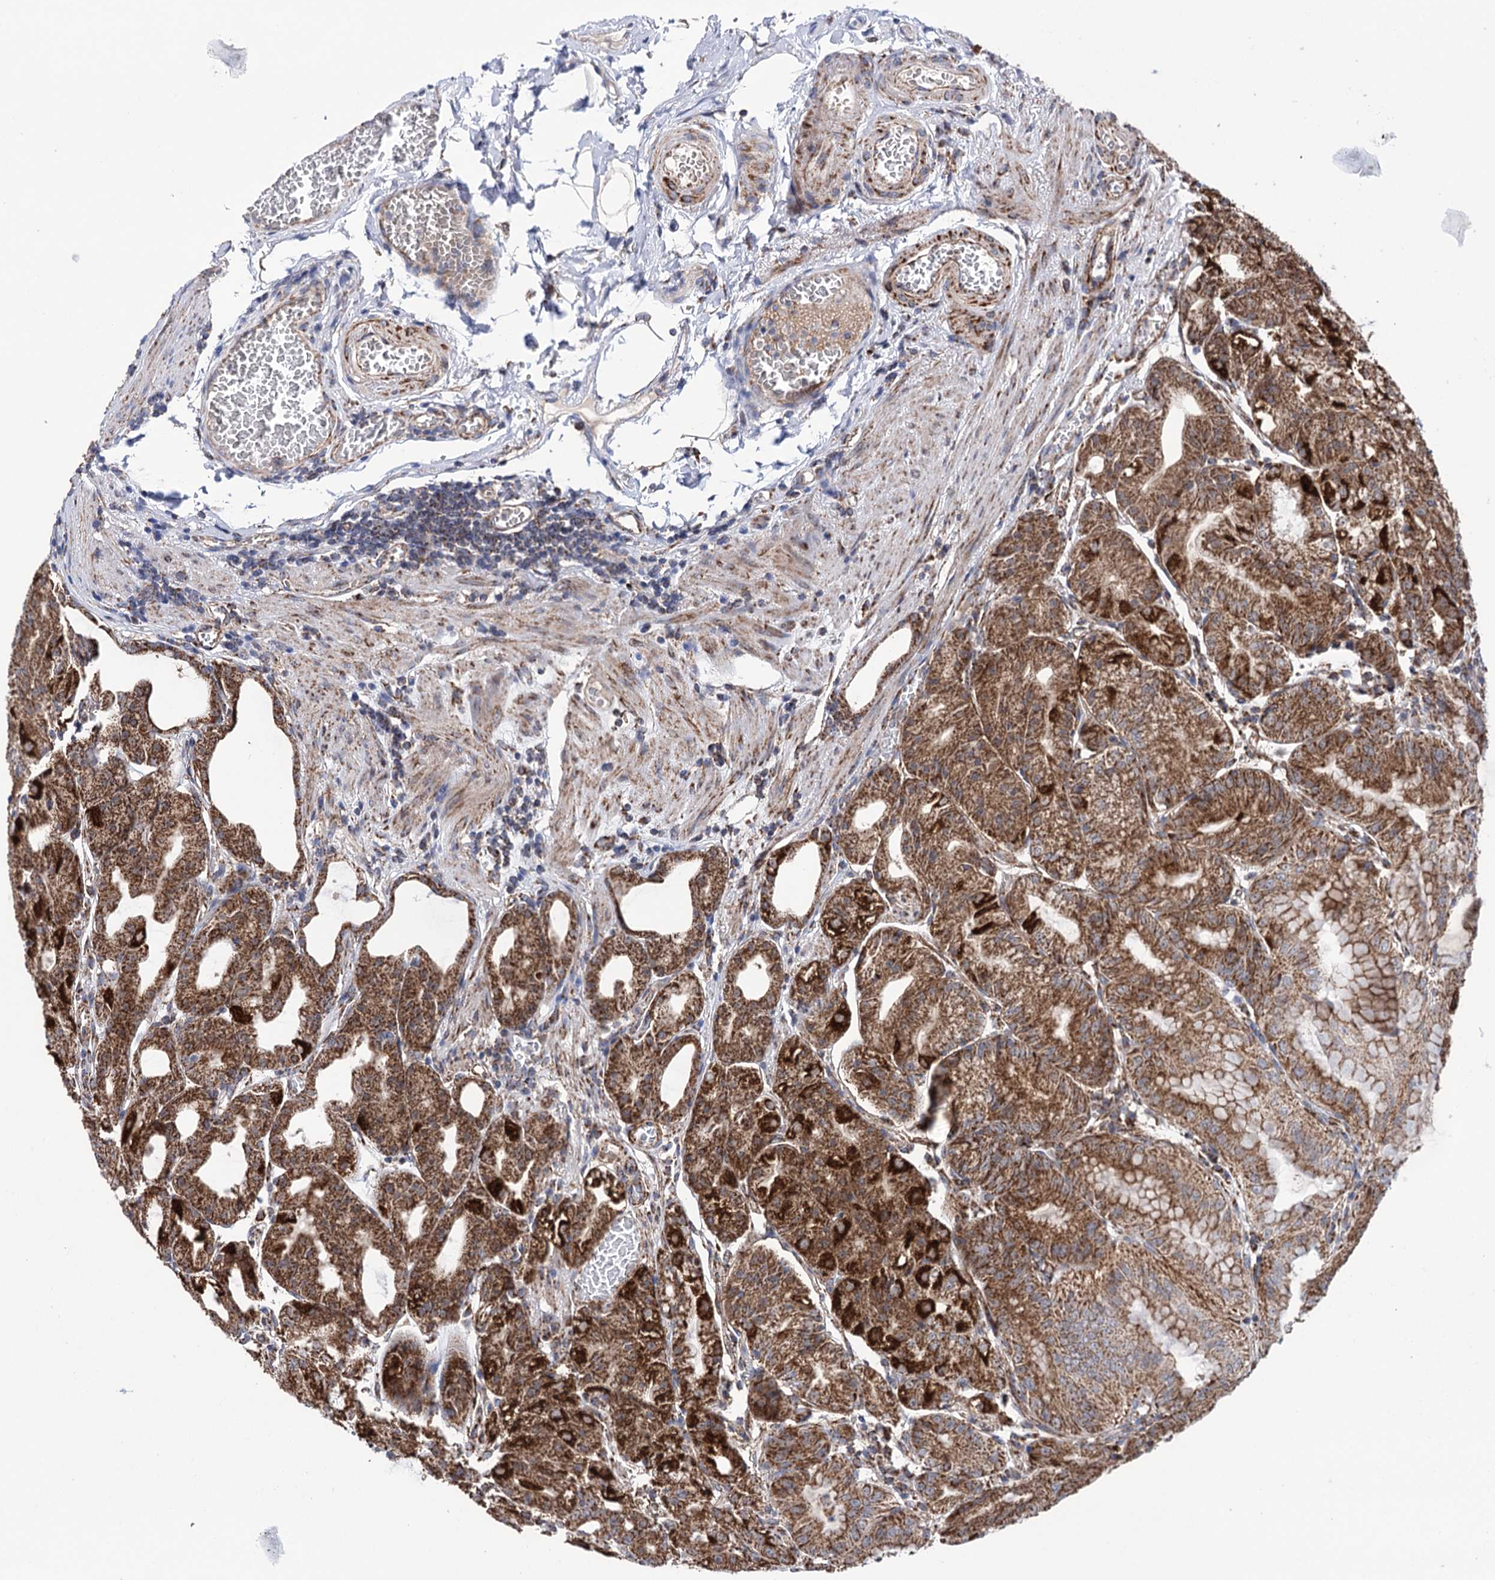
{"staining": {"intensity": "strong", "quantity": ">75%", "location": "cytoplasmic/membranous"}, "tissue": "stomach", "cell_type": "Glandular cells", "image_type": "normal", "snomed": [{"axis": "morphology", "description": "Normal tissue, NOS"}, {"axis": "topography", "description": "Stomach, upper"}, {"axis": "topography", "description": "Stomach, lower"}], "caption": "A brown stain highlights strong cytoplasmic/membranous positivity of a protein in glandular cells of unremarkable stomach. Using DAB (3,3'-diaminobenzidine) (brown) and hematoxylin (blue) stains, captured at high magnification using brightfield microscopy.", "gene": "SUCLA2", "patient": {"sex": "male", "age": 71}}